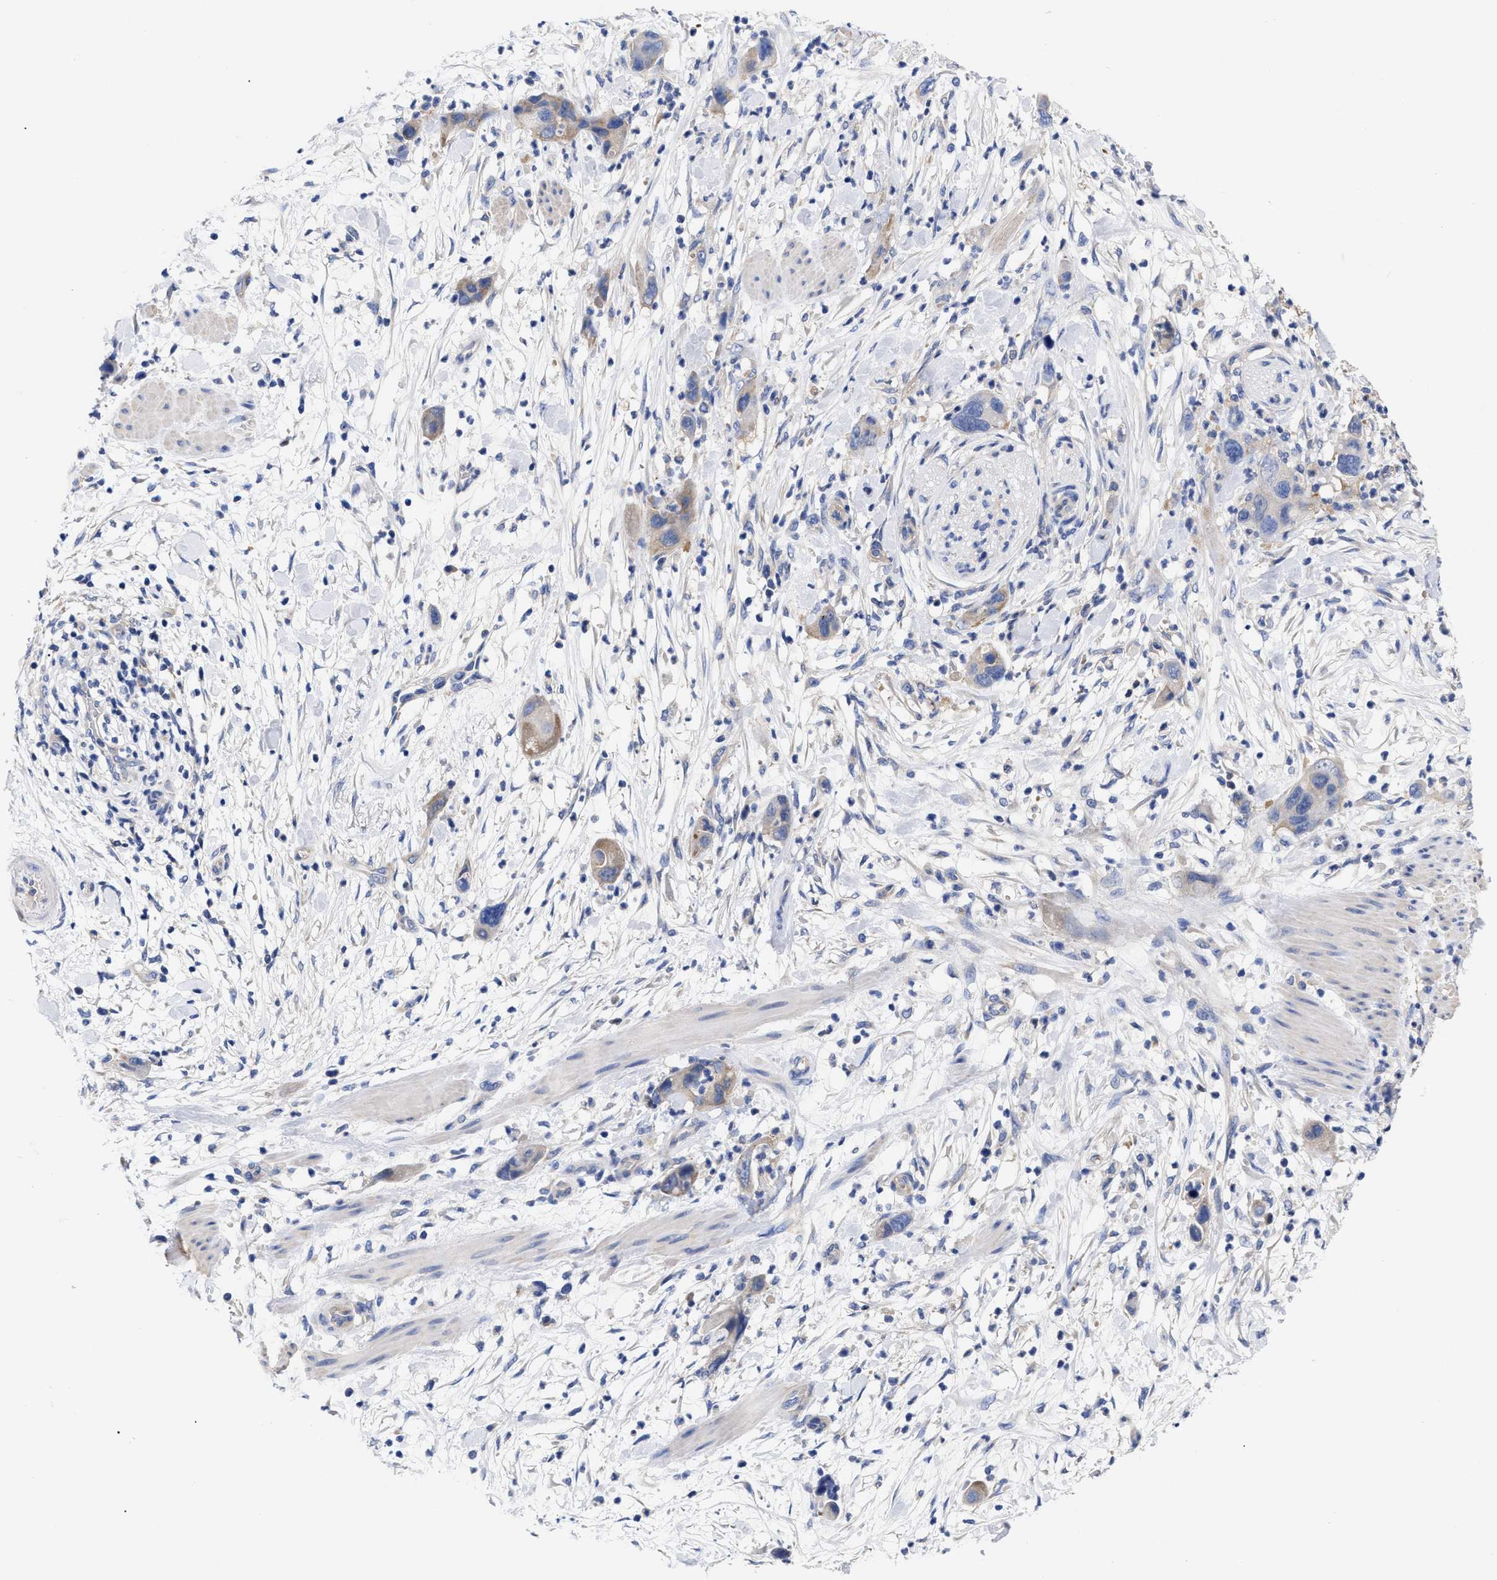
{"staining": {"intensity": "weak", "quantity": ">75%", "location": "cytoplasmic/membranous"}, "tissue": "pancreatic cancer", "cell_type": "Tumor cells", "image_type": "cancer", "snomed": [{"axis": "morphology", "description": "Adenocarcinoma, NOS"}, {"axis": "topography", "description": "Pancreas"}], "caption": "A photomicrograph of human pancreatic cancer (adenocarcinoma) stained for a protein reveals weak cytoplasmic/membranous brown staining in tumor cells.", "gene": "RBKS", "patient": {"sex": "female", "age": 71}}